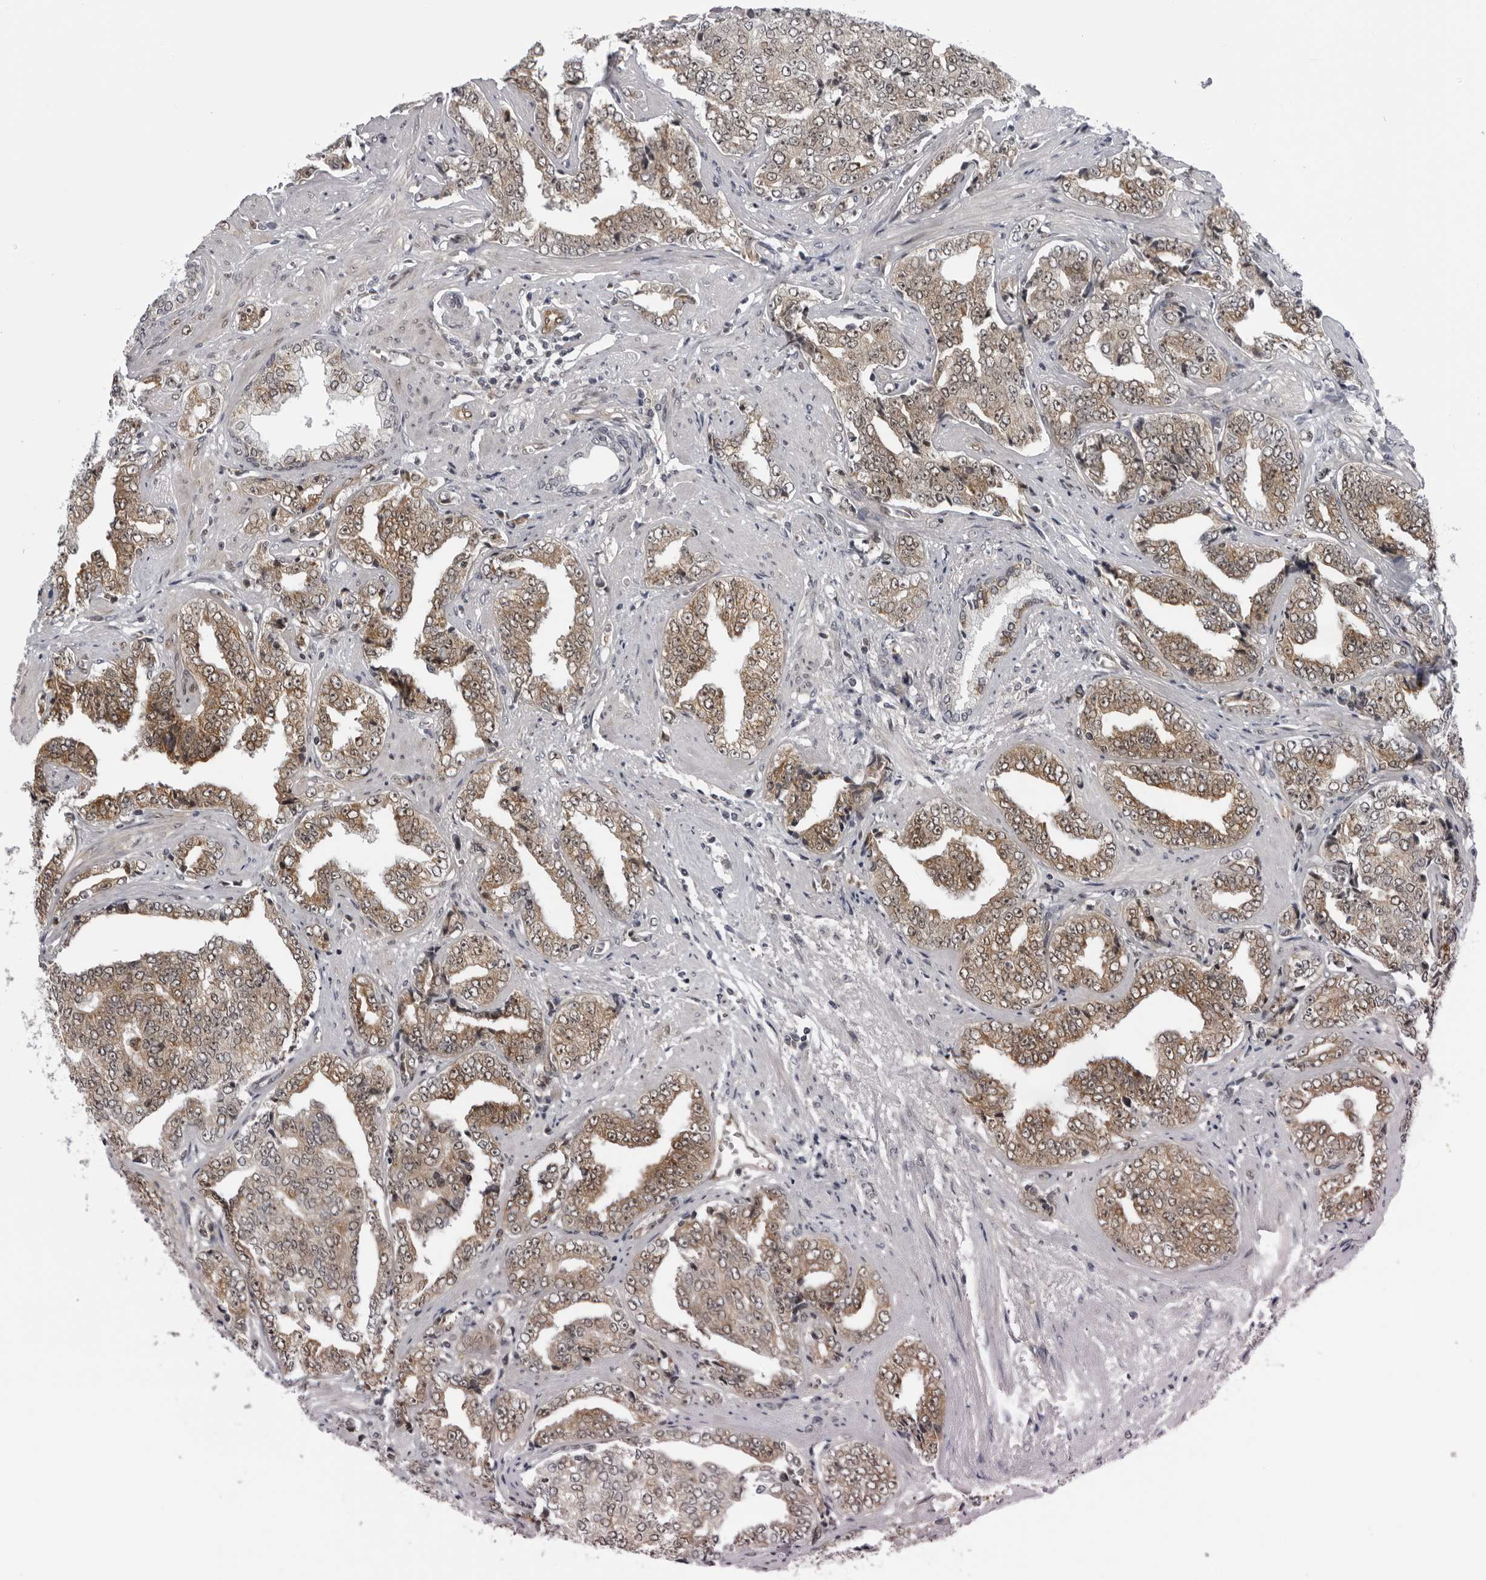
{"staining": {"intensity": "moderate", "quantity": ">75%", "location": "cytoplasmic/membranous,nuclear"}, "tissue": "prostate cancer", "cell_type": "Tumor cells", "image_type": "cancer", "snomed": [{"axis": "morphology", "description": "Adenocarcinoma, High grade"}, {"axis": "topography", "description": "Prostate"}], "caption": "This is a histology image of immunohistochemistry staining of prostate adenocarcinoma (high-grade), which shows moderate positivity in the cytoplasmic/membranous and nuclear of tumor cells.", "gene": "MAPK12", "patient": {"sex": "male", "age": 71}}